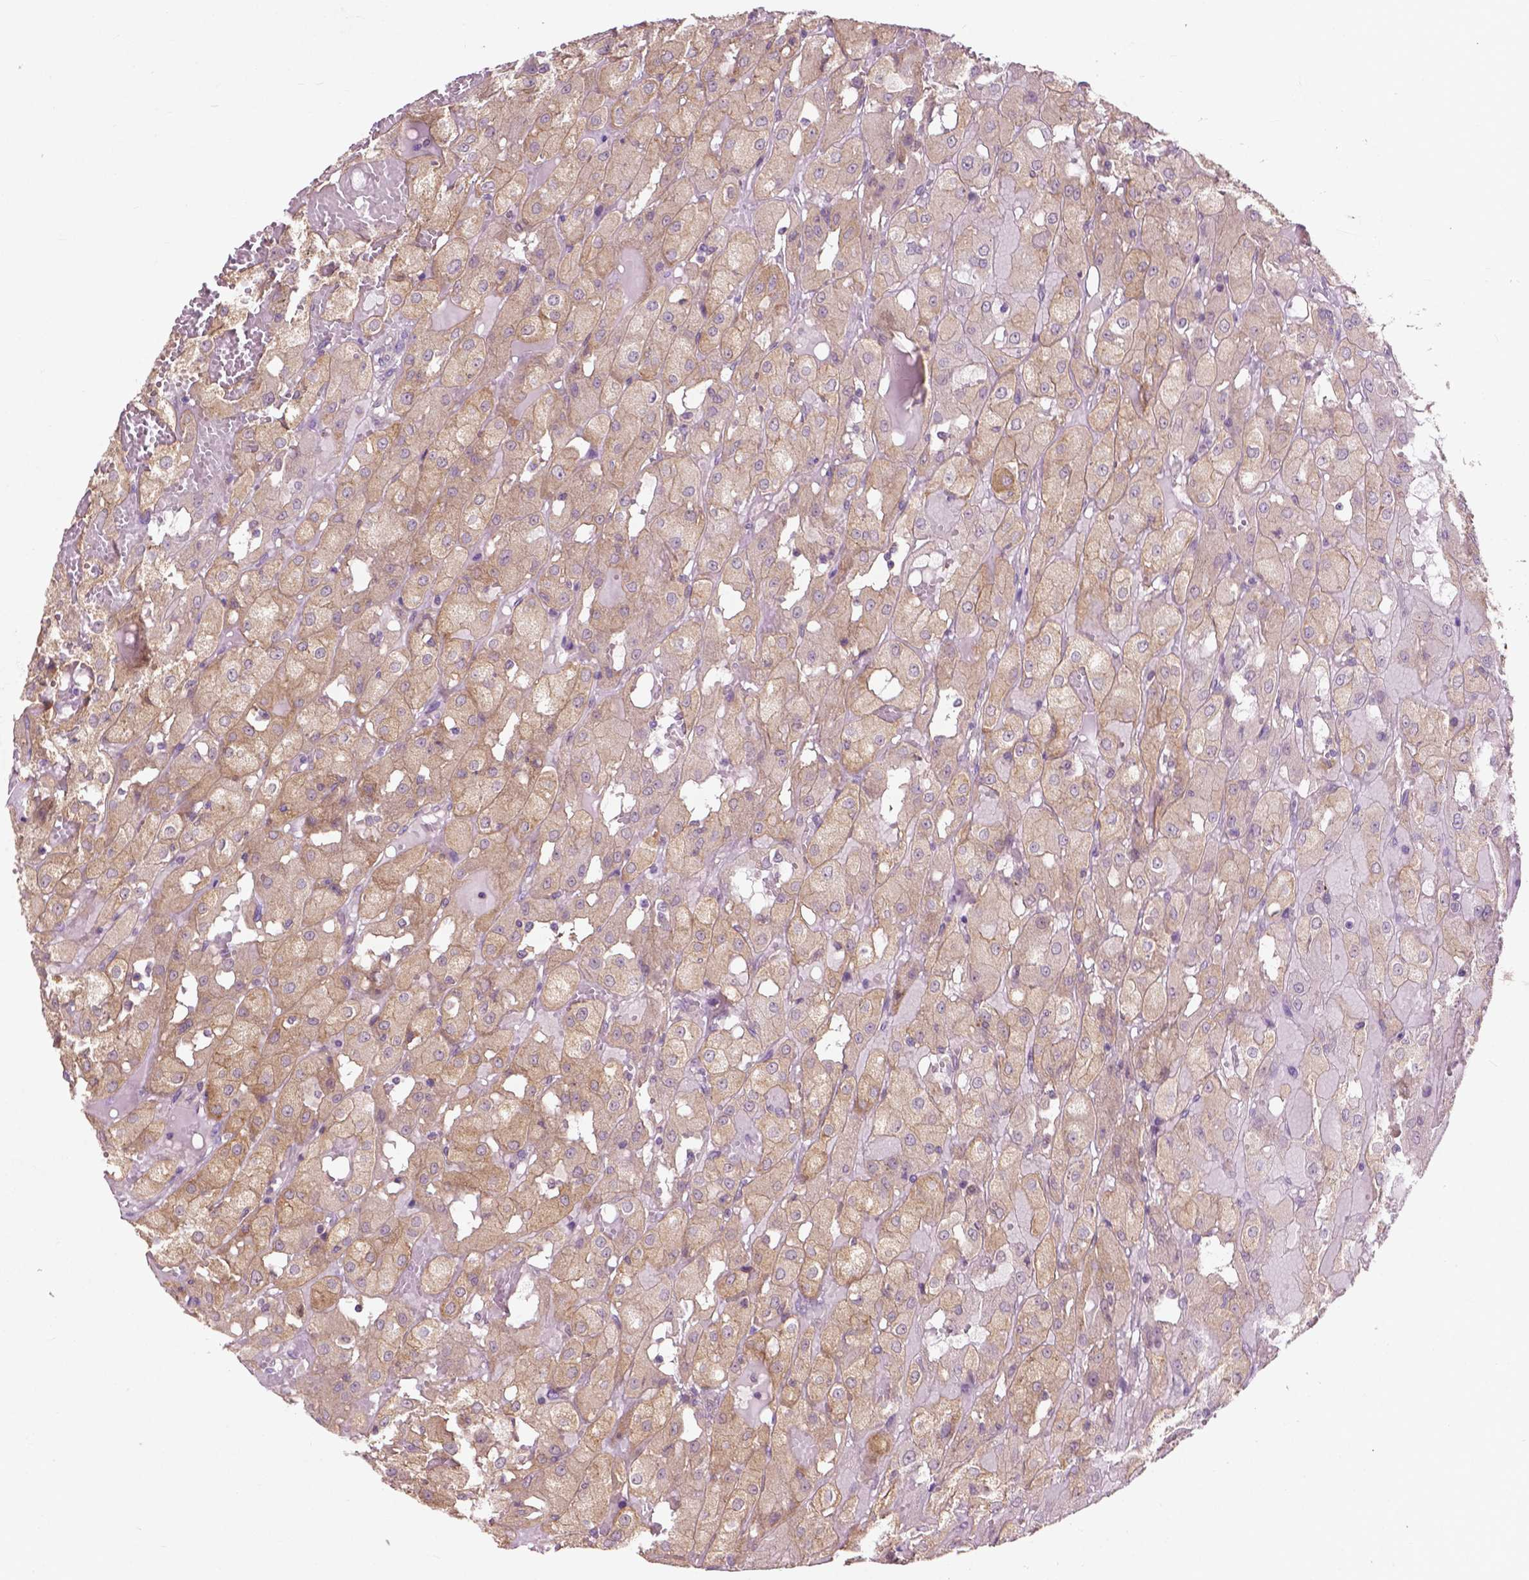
{"staining": {"intensity": "weak", "quantity": "25%-75%", "location": "cytoplasmic/membranous"}, "tissue": "renal cancer", "cell_type": "Tumor cells", "image_type": "cancer", "snomed": [{"axis": "morphology", "description": "Adenocarcinoma, NOS"}, {"axis": "topography", "description": "Kidney"}], "caption": "Immunohistochemical staining of human renal adenocarcinoma shows low levels of weak cytoplasmic/membranous expression in approximately 25%-75% of tumor cells.", "gene": "MZT1", "patient": {"sex": "male", "age": 72}}